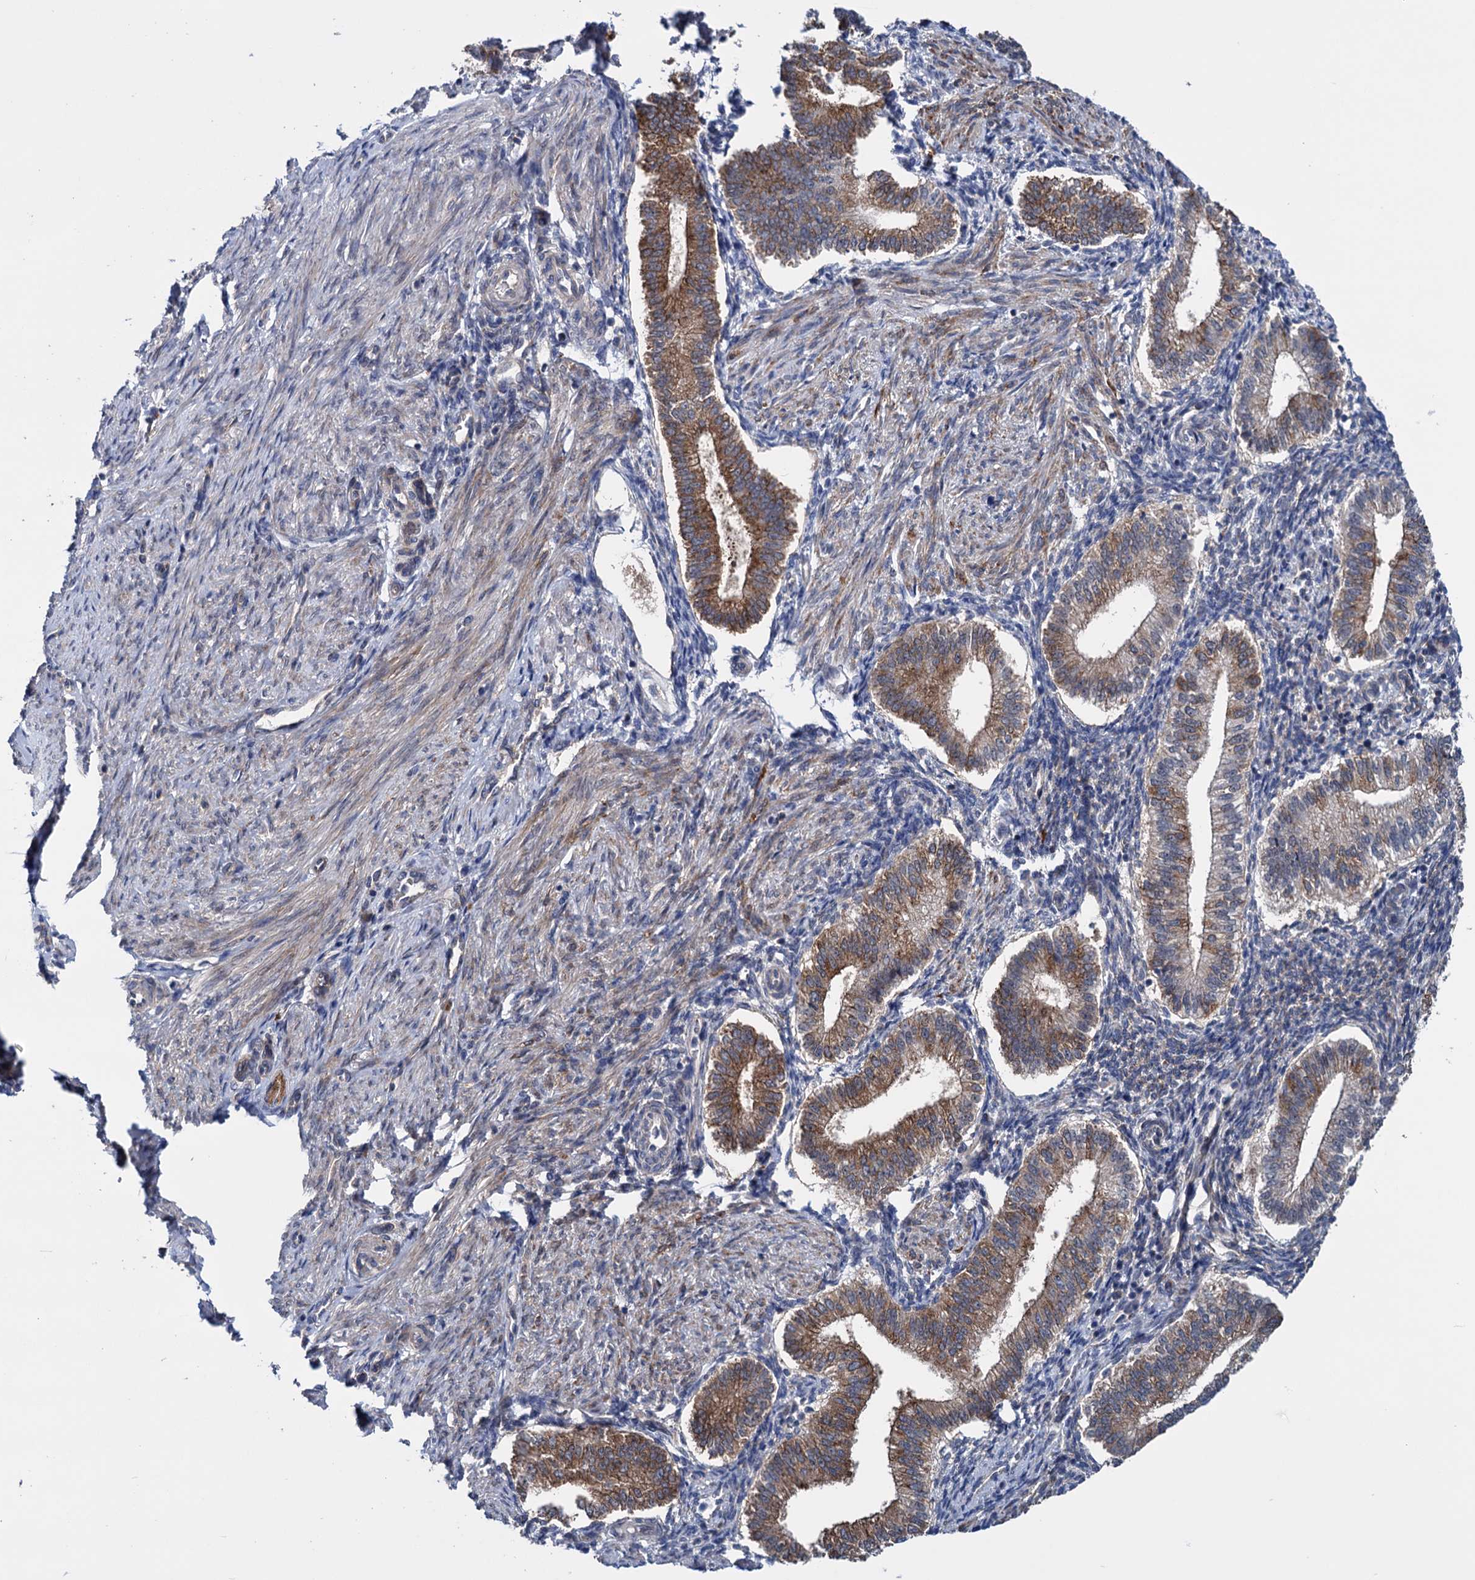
{"staining": {"intensity": "negative", "quantity": "none", "location": "none"}, "tissue": "endometrium", "cell_type": "Cells in endometrial stroma", "image_type": "normal", "snomed": [{"axis": "morphology", "description": "Normal tissue, NOS"}, {"axis": "topography", "description": "Endometrium"}], "caption": "Histopathology image shows no significant protein staining in cells in endometrial stroma of benign endometrium.", "gene": "EYA4", "patient": {"sex": "female", "age": 24}}